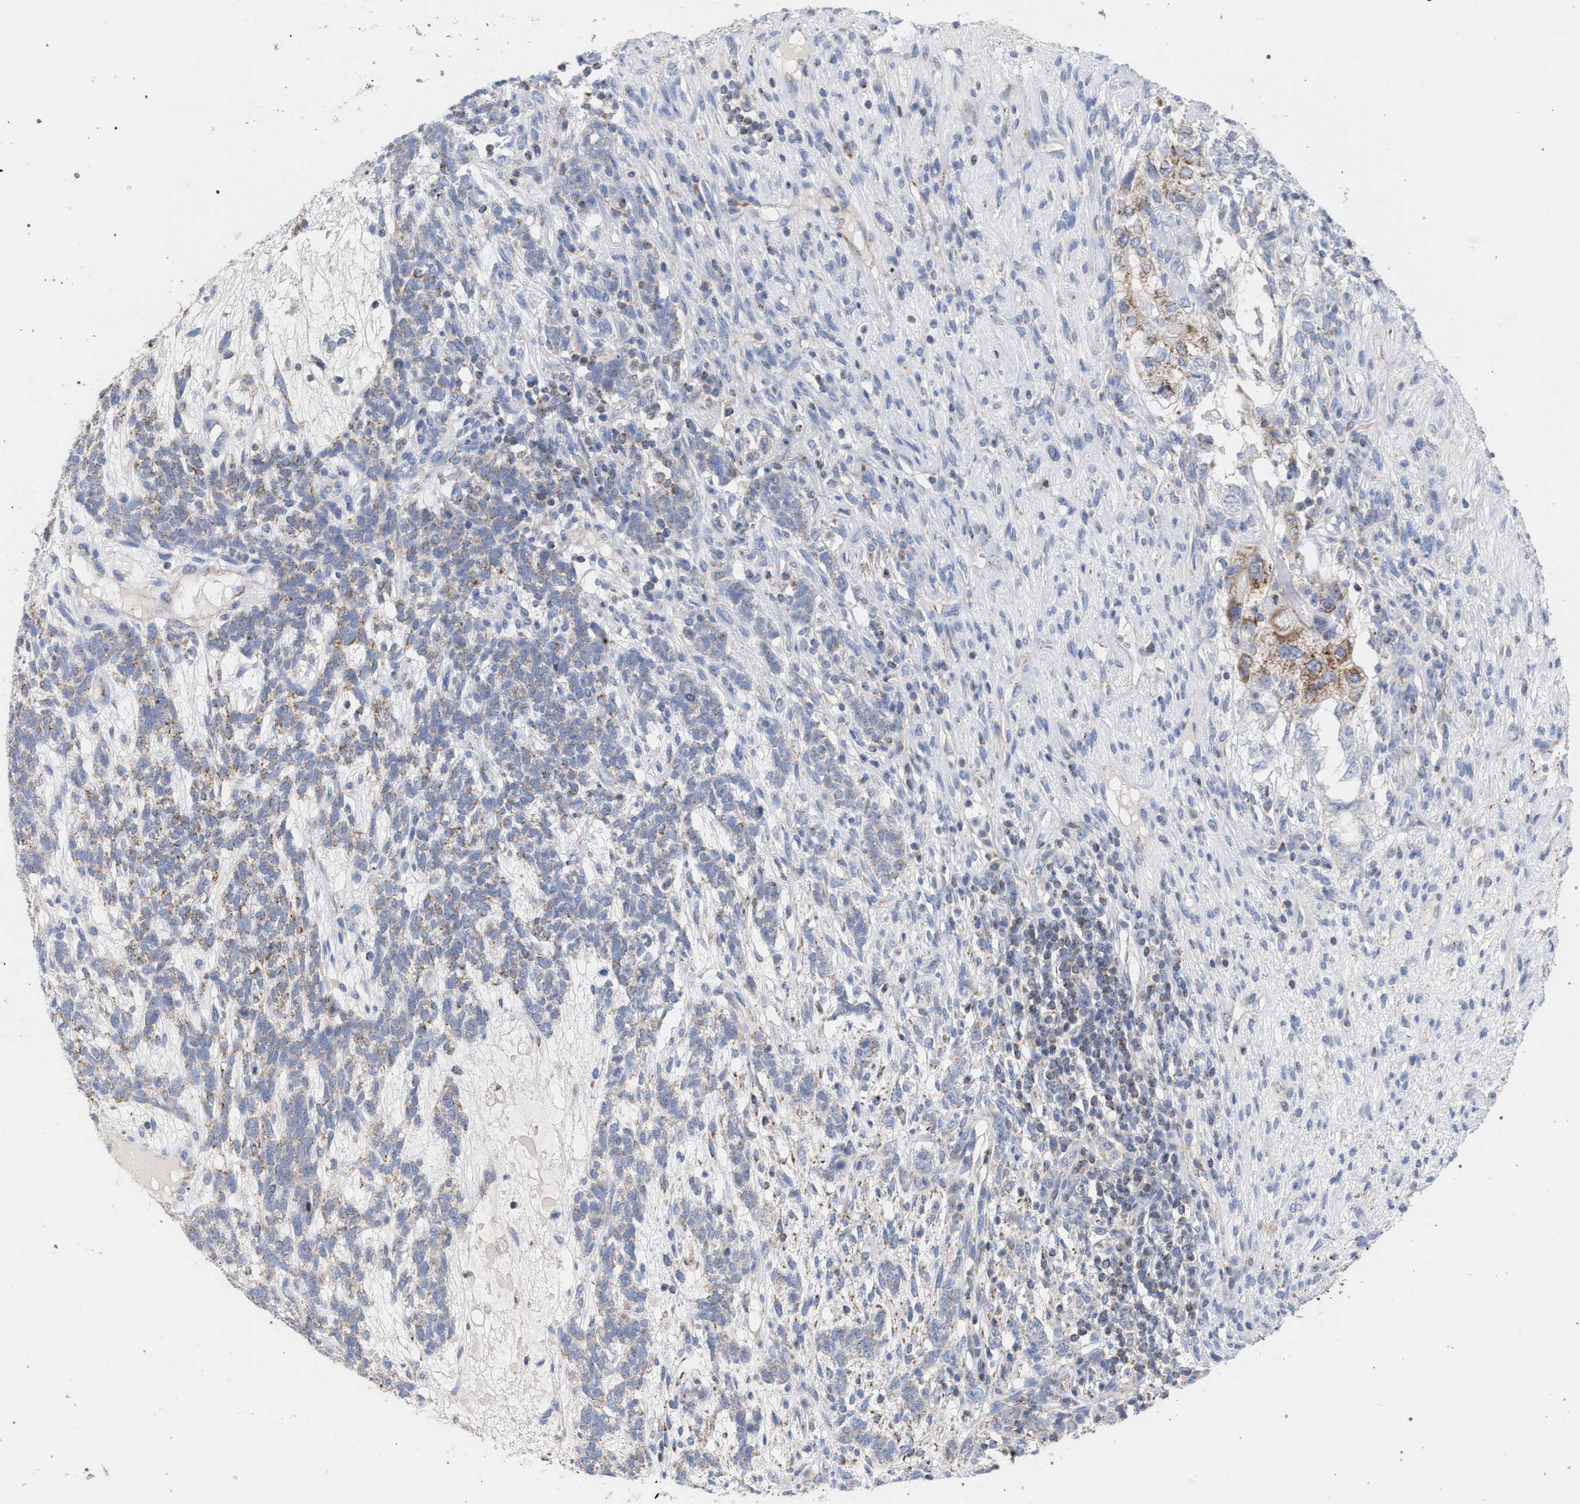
{"staining": {"intensity": "moderate", "quantity": "25%-75%", "location": "cytoplasmic/membranous"}, "tissue": "testis cancer", "cell_type": "Tumor cells", "image_type": "cancer", "snomed": [{"axis": "morphology", "description": "Seminoma, NOS"}, {"axis": "topography", "description": "Testis"}], "caption": "A photomicrograph showing moderate cytoplasmic/membranous staining in approximately 25%-75% of tumor cells in testis cancer (seminoma), as visualized by brown immunohistochemical staining.", "gene": "ECI2", "patient": {"sex": "male", "age": 28}}